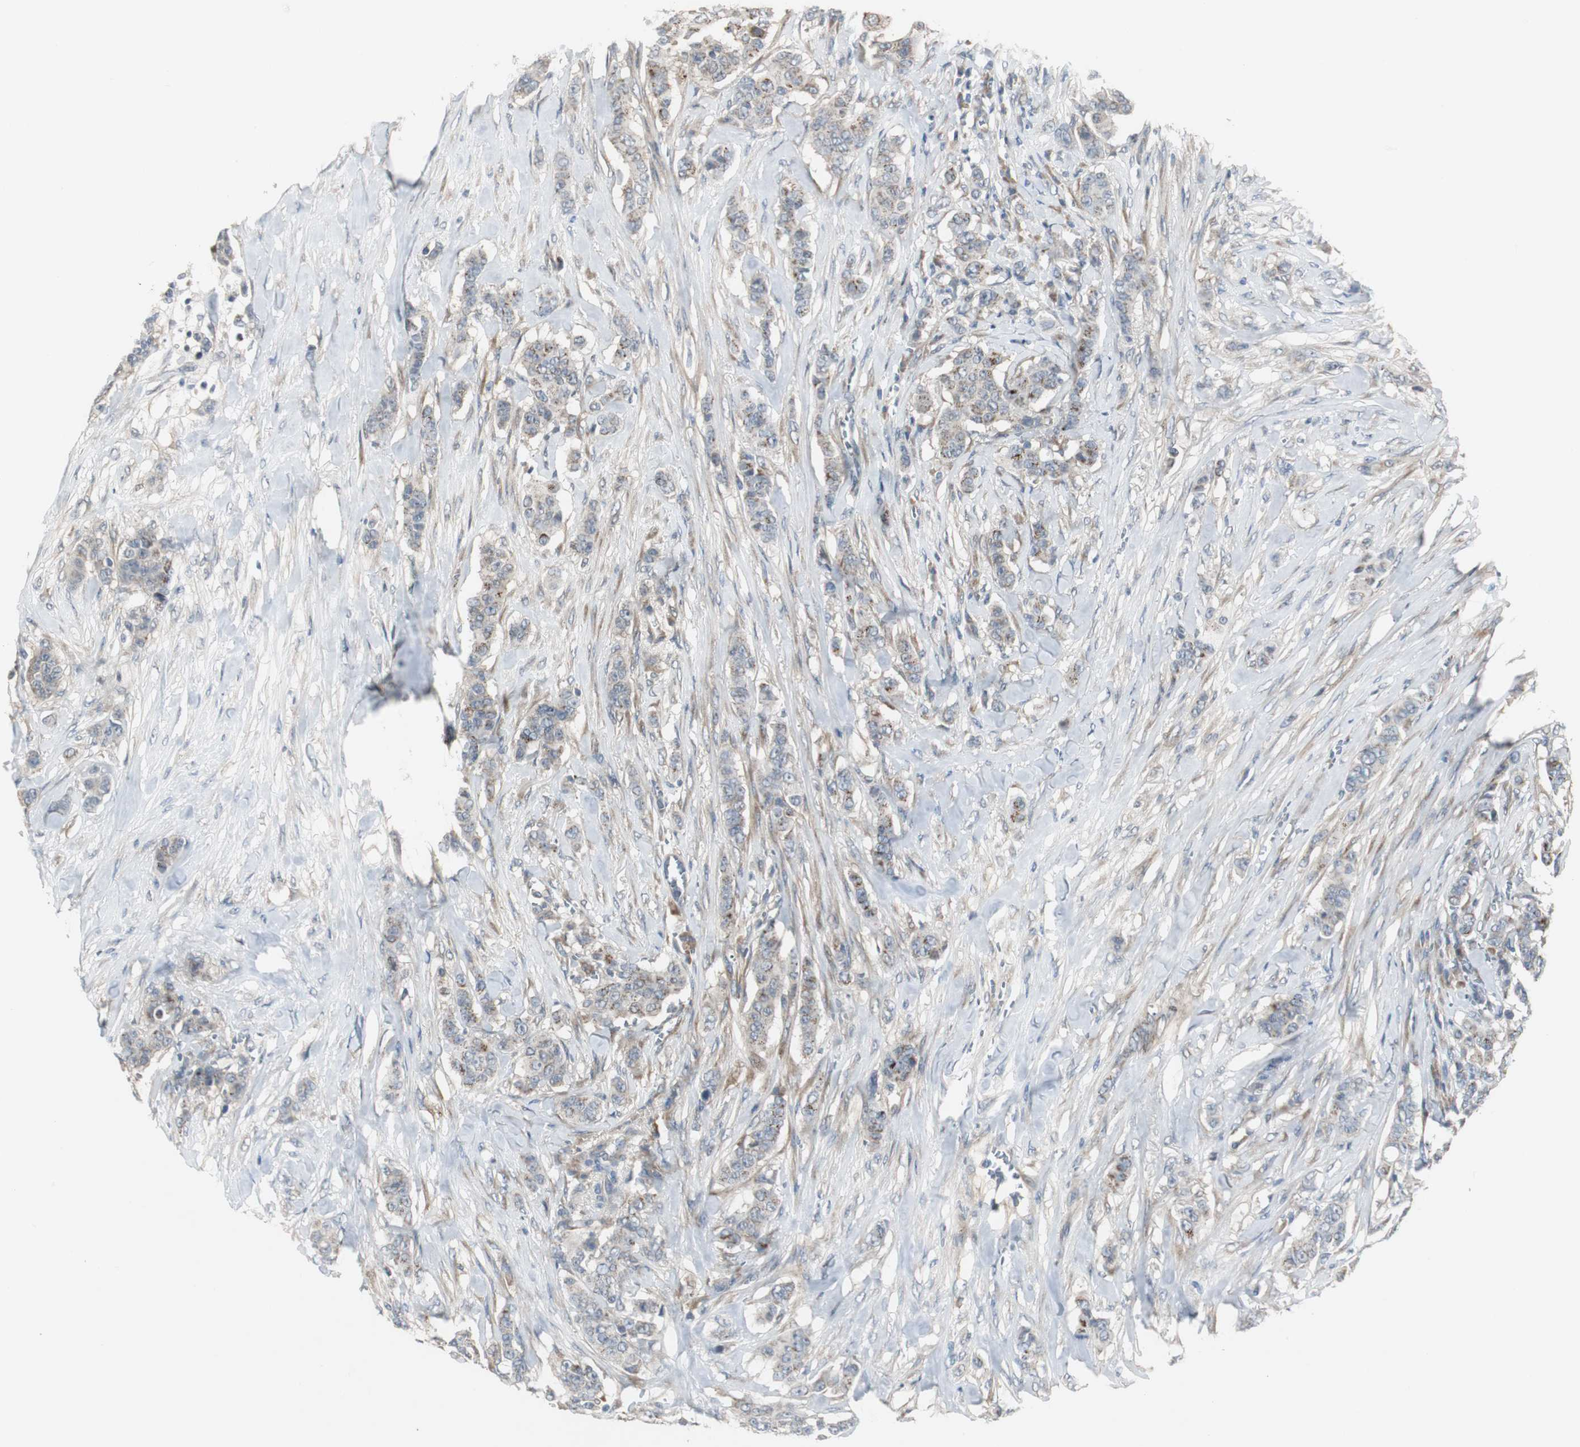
{"staining": {"intensity": "weak", "quantity": "25%-75%", "location": "cytoplasmic/membranous"}, "tissue": "breast cancer", "cell_type": "Tumor cells", "image_type": "cancer", "snomed": [{"axis": "morphology", "description": "Duct carcinoma"}, {"axis": "topography", "description": "Breast"}], "caption": "A micrograph of breast cancer stained for a protein reveals weak cytoplasmic/membranous brown staining in tumor cells. (DAB (3,3'-diaminobenzidine) IHC, brown staining for protein, blue staining for nuclei).", "gene": "MYT1", "patient": {"sex": "female", "age": 40}}